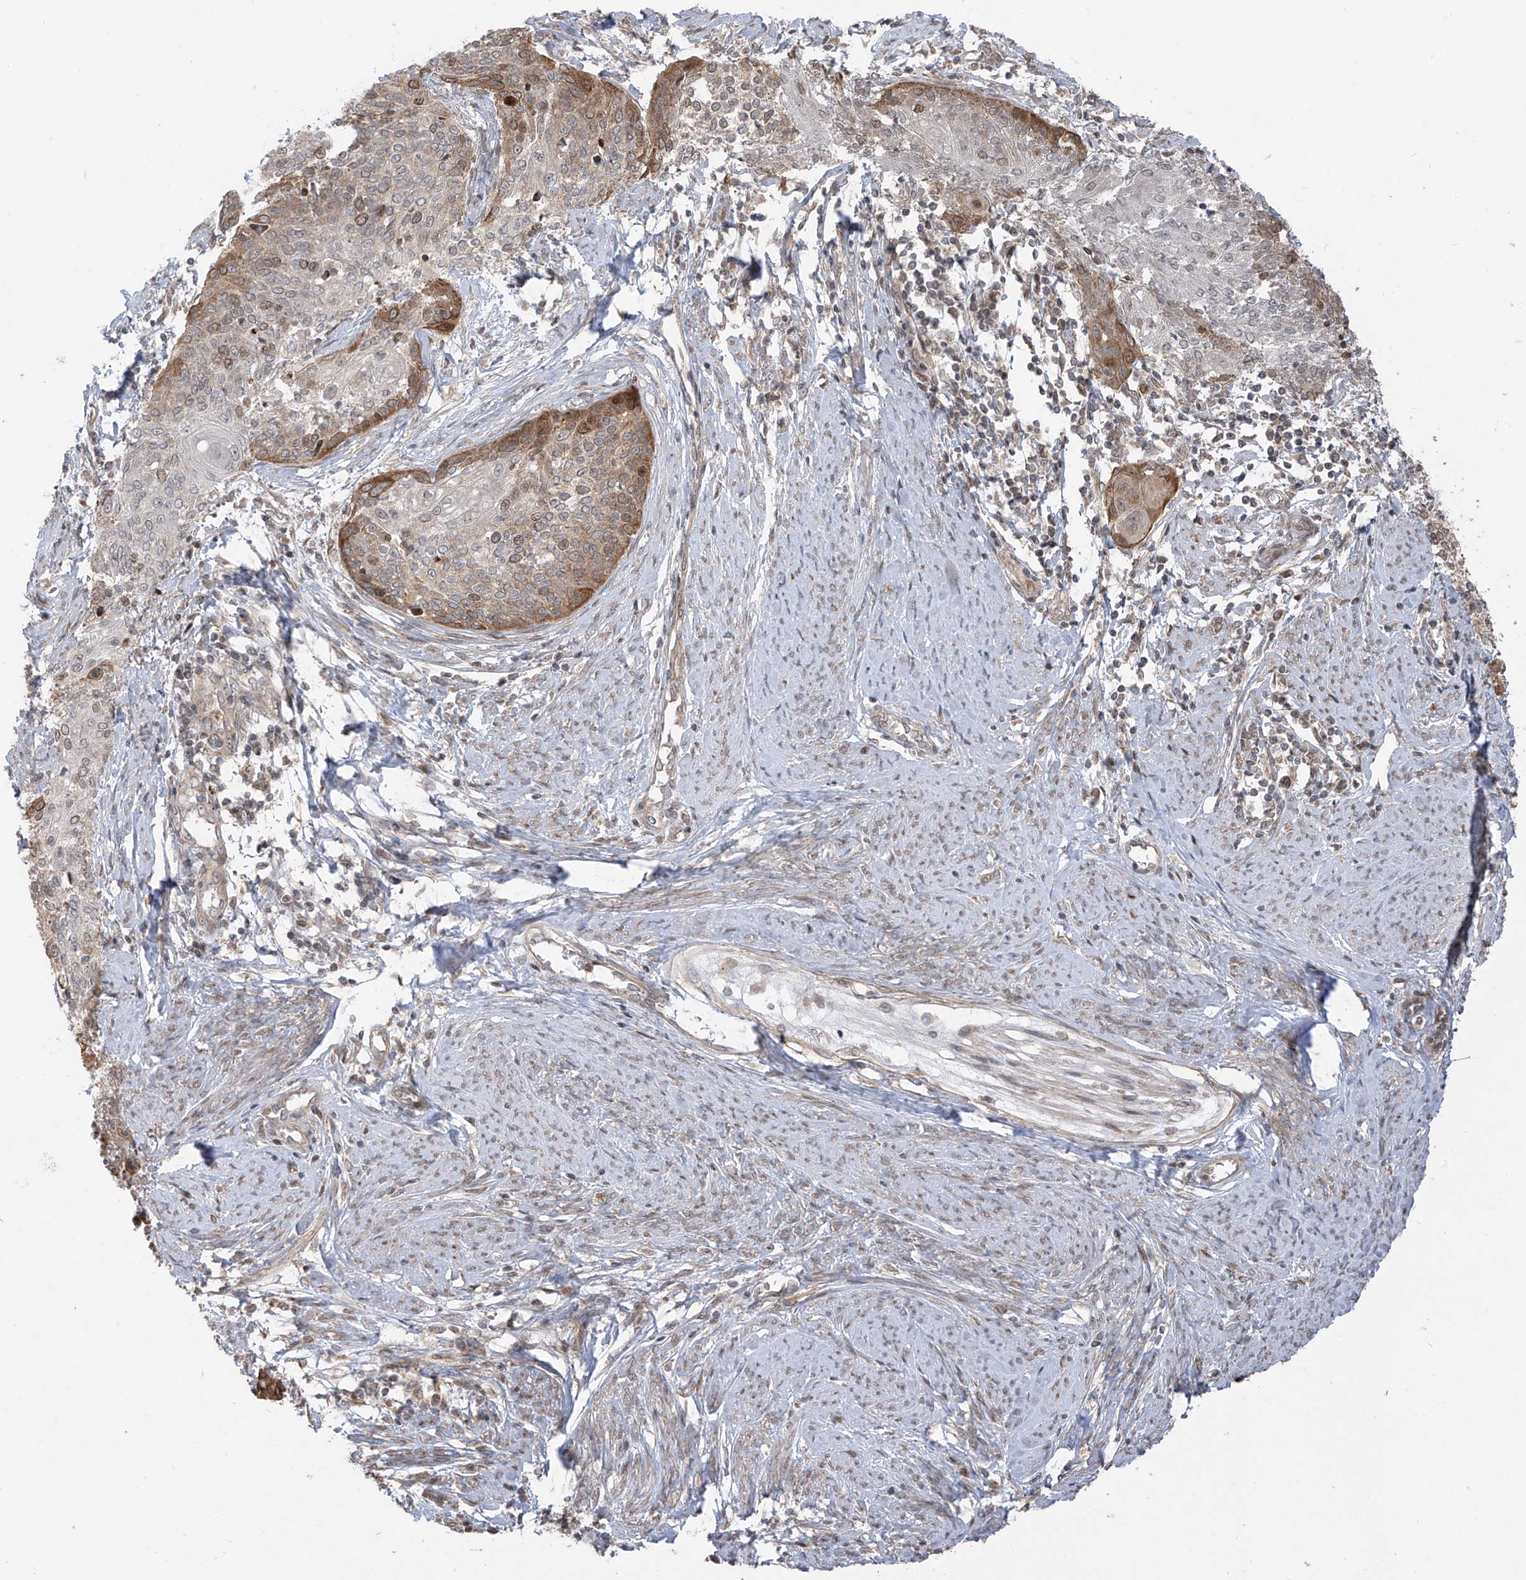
{"staining": {"intensity": "moderate", "quantity": "<25%", "location": "cytoplasmic/membranous"}, "tissue": "cervical cancer", "cell_type": "Tumor cells", "image_type": "cancer", "snomed": [{"axis": "morphology", "description": "Squamous cell carcinoma, NOS"}, {"axis": "topography", "description": "Cervix"}], "caption": "Immunohistochemistry histopathology image of squamous cell carcinoma (cervical) stained for a protein (brown), which reveals low levels of moderate cytoplasmic/membranous staining in approximately <25% of tumor cells.", "gene": "PDE11A", "patient": {"sex": "female", "age": 37}}